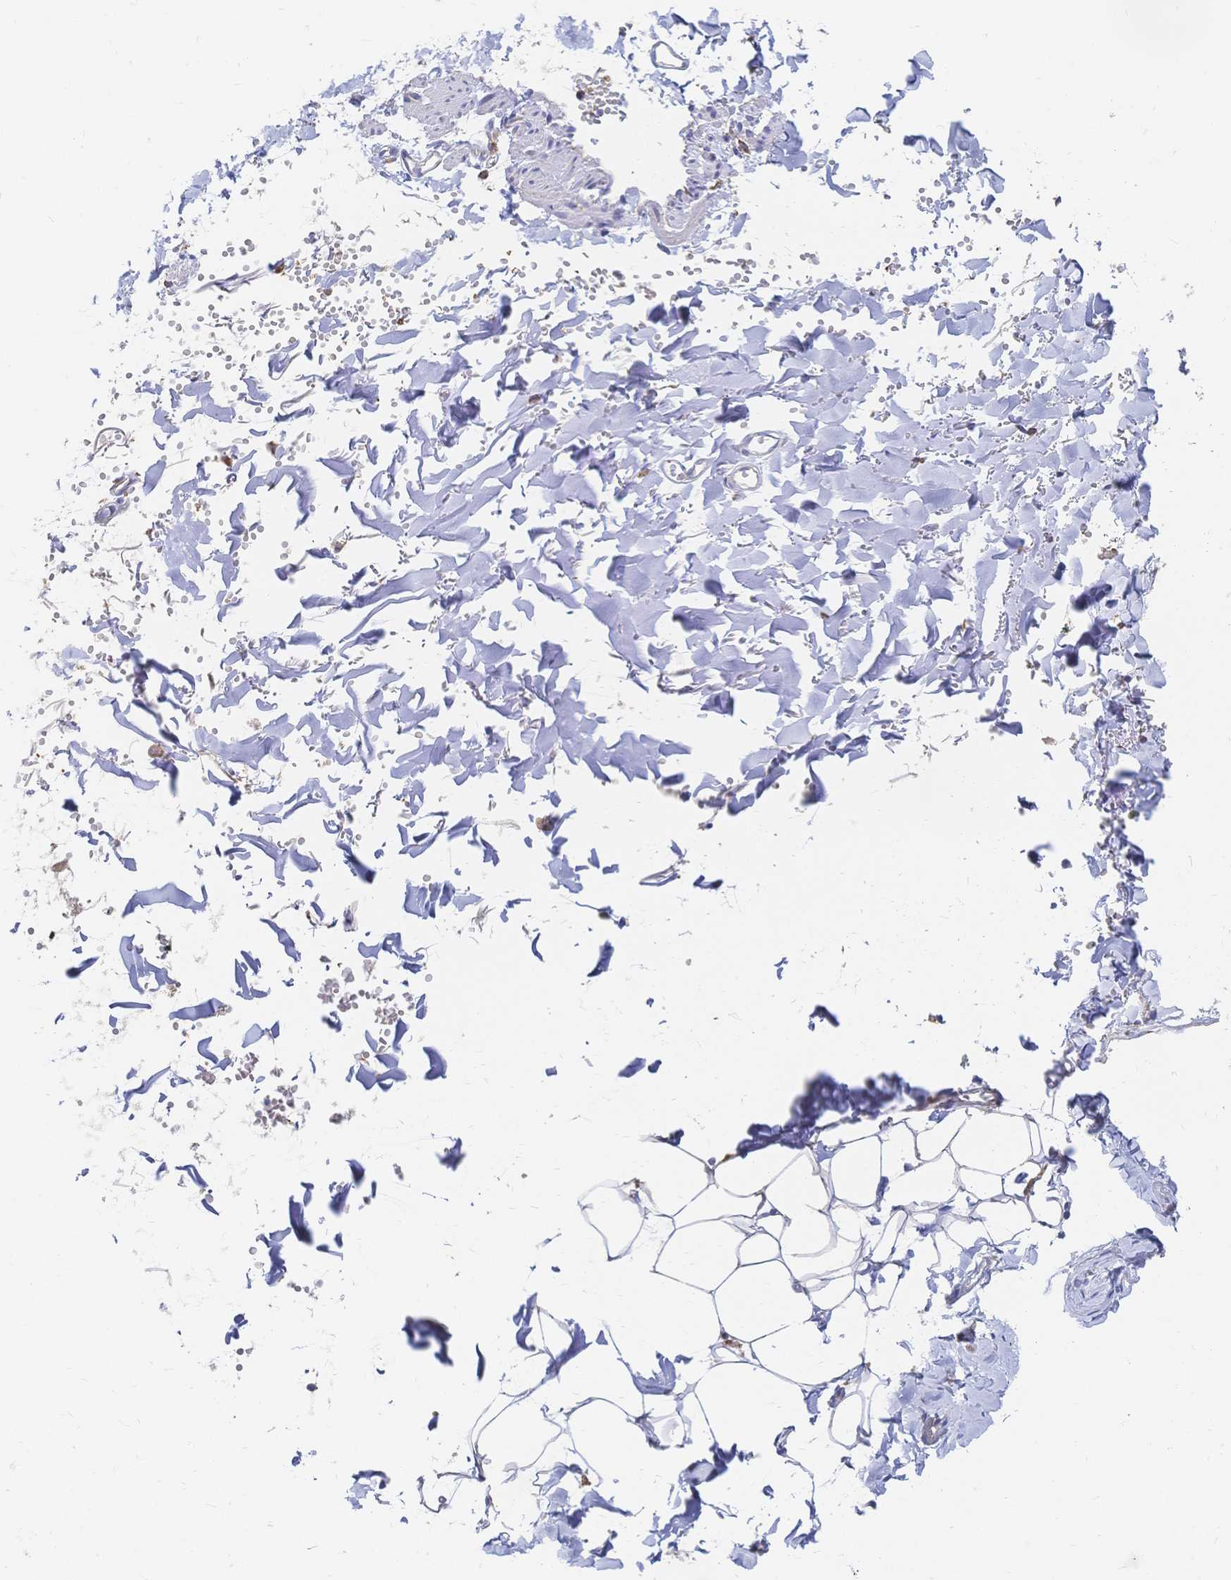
{"staining": {"intensity": "negative", "quantity": "none", "location": "none"}, "tissue": "adipose tissue", "cell_type": "Adipocytes", "image_type": "normal", "snomed": [{"axis": "morphology", "description": "Normal tissue, NOS"}, {"axis": "topography", "description": "Cartilage tissue"}, {"axis": "topography", "description": "Bronchus"}, {"axis": "topography", "description": "Peripheral nerve tissue"}], "caption": "This is a photomicrograph of immunohistochemistry (IHC) staining of unremarkable adipose tissue, which shows no positivity in adipocytes.", "gene": "SORBS1", "patient": {"sex": "female", "age": 59}}